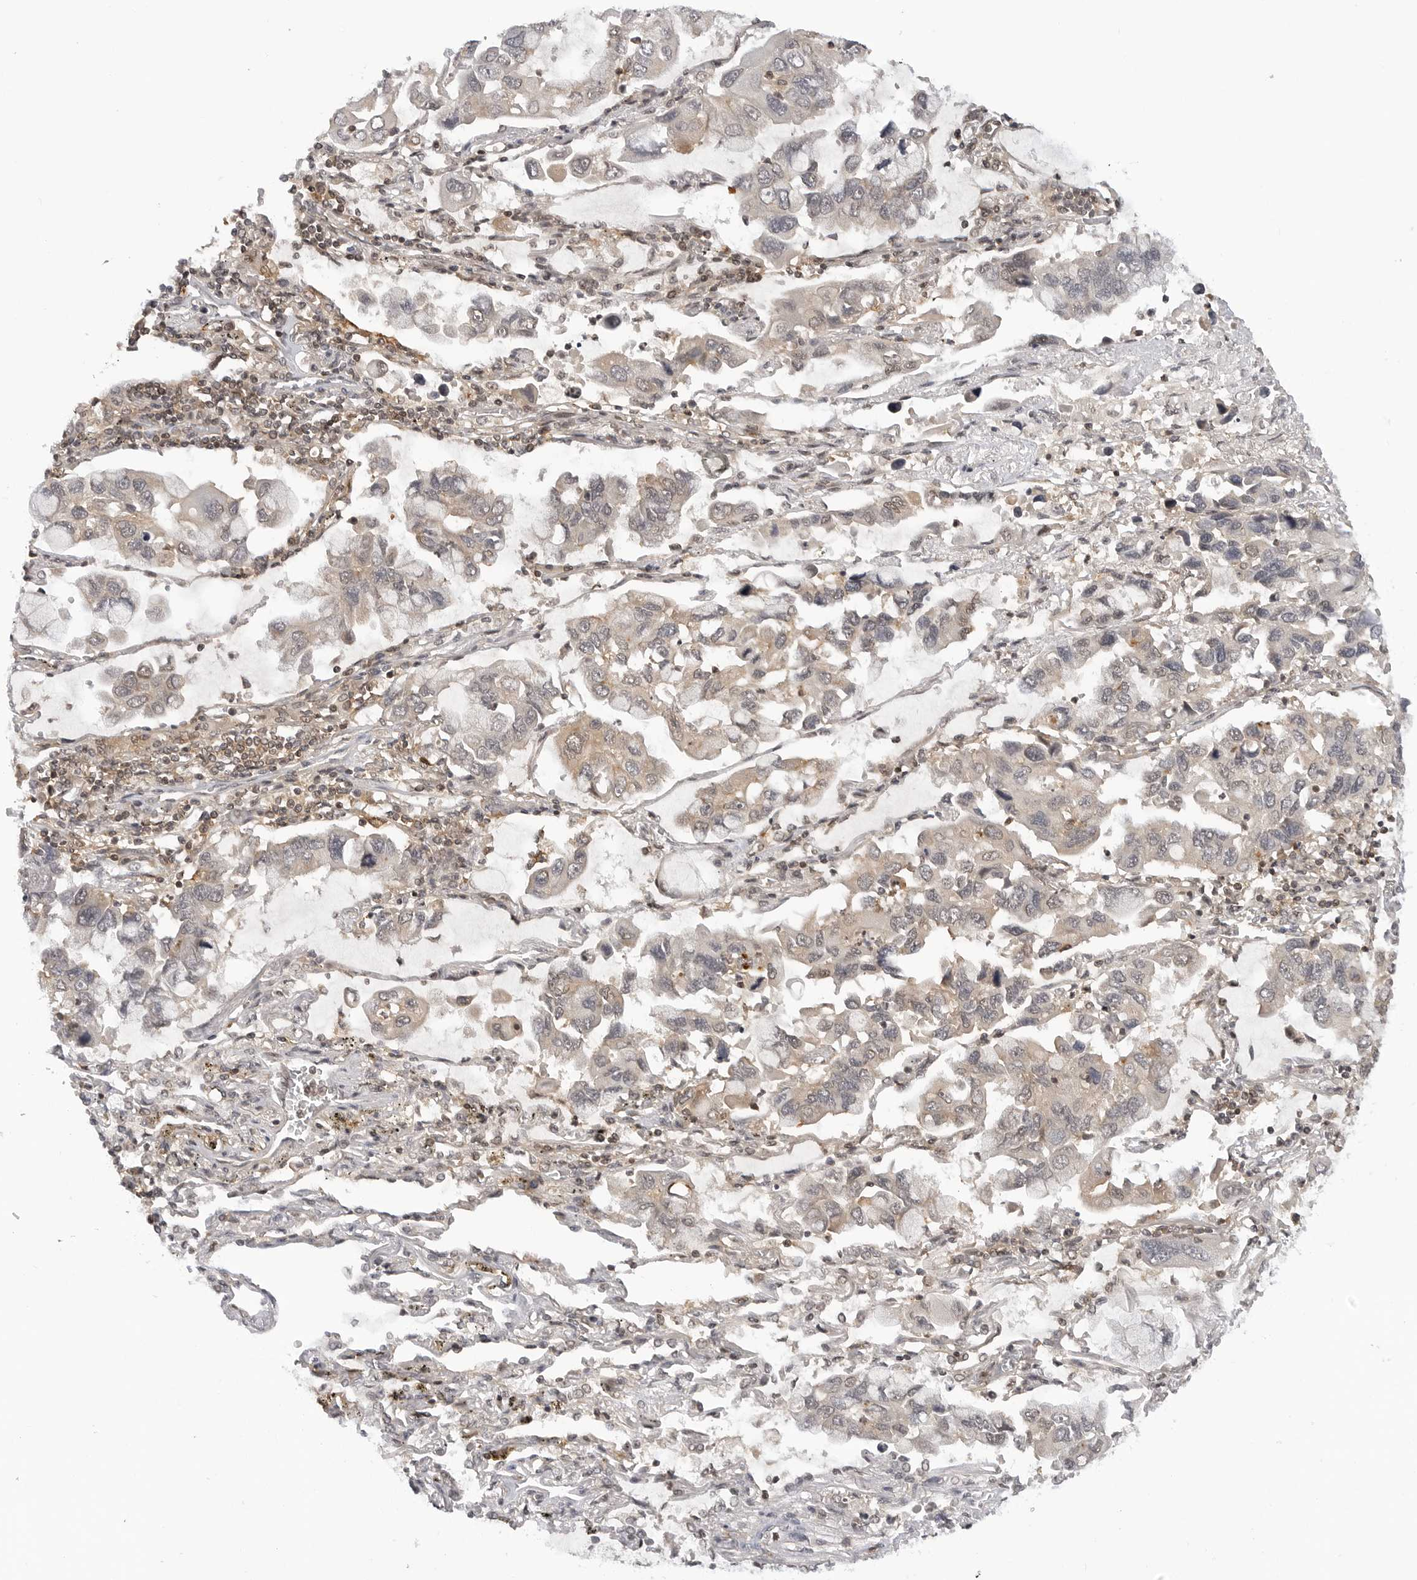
{"staining": {"intensity": "weak", "quantity": "25%-75%", "location": "cytoplasmic/membranous"}, "tissue": "lung cancer", "cell_type": "Tumor cells", "image_type": "cancer", "snomed": [{"axis": "morphology", "description": "Adenocarcinoma, NOS"}, {"axis": "topography", "description": "Lung"}], "caption": "This is a photomicrograph of IHC staining of lung adenocarcinoma, which shows weak expression in the cytoplasmic/membranous of tumor cells.", "gene": "MAP2K5", "patient": {"sex": "male", "age": 64}}